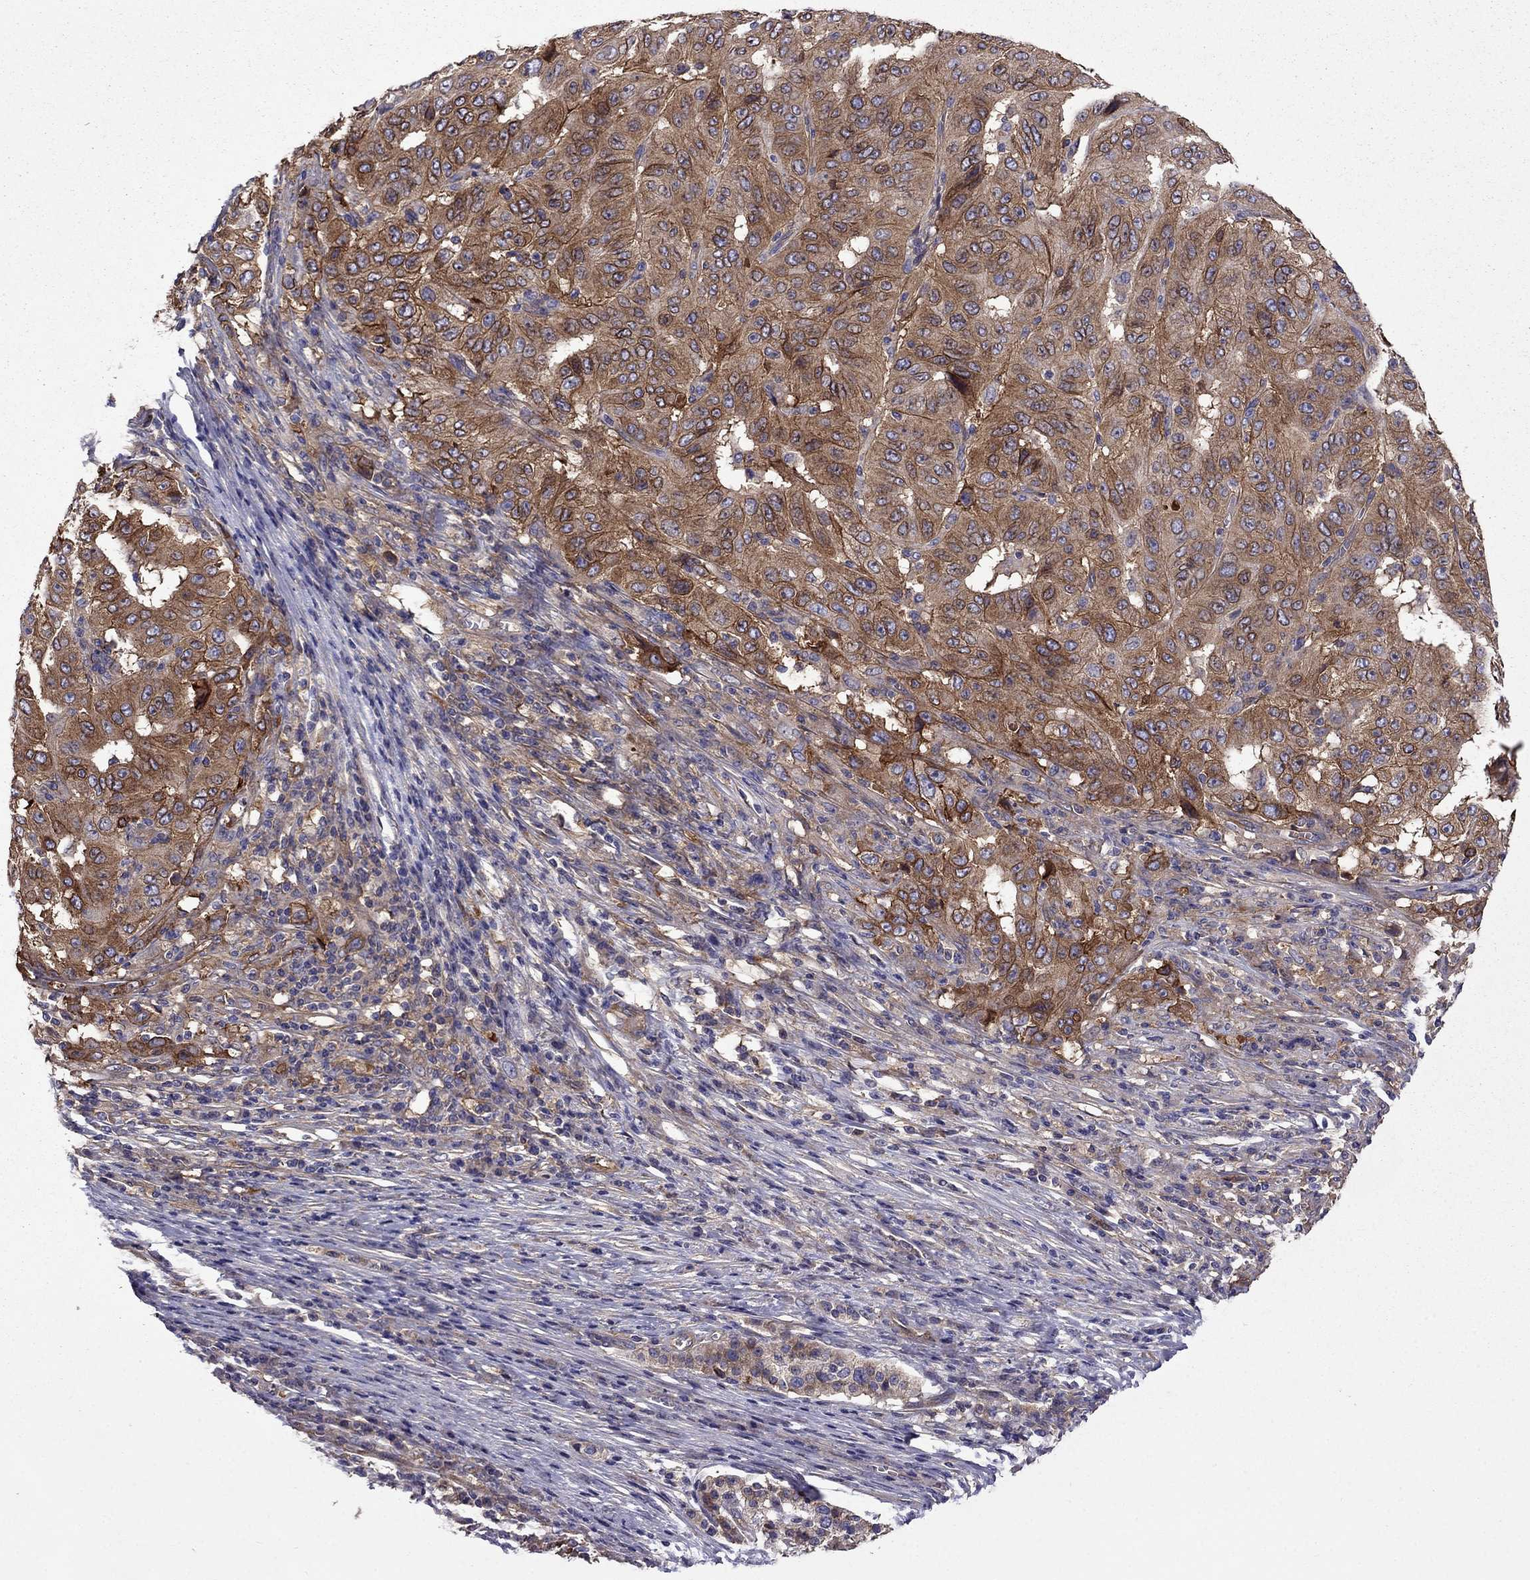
{"staining": {"intensity": "strong", "quantity": ">75%", "location": "cytoplasmic/membranous"}, "tissue": "pancreatic cancer", "cell_type": "Tumor cells", "image_type": "cancer", "snomed": [{"axis": "morphology", "description": "Adenocarcinoma, NOS"}, {"axis": "topography", "description": "Pancreas"}], "caption": "Protein expression by immunohistochemistry demonstrates strong cytoplasmic/membranous expression in about >75% of tumor cells in pancreatic cancer (adenocarcinoma). (brown staining indicates protein expression, while blue staining denotes nuclei).", "gene": "ITGB1", "patient": {"sex": "male", "age": 63}}